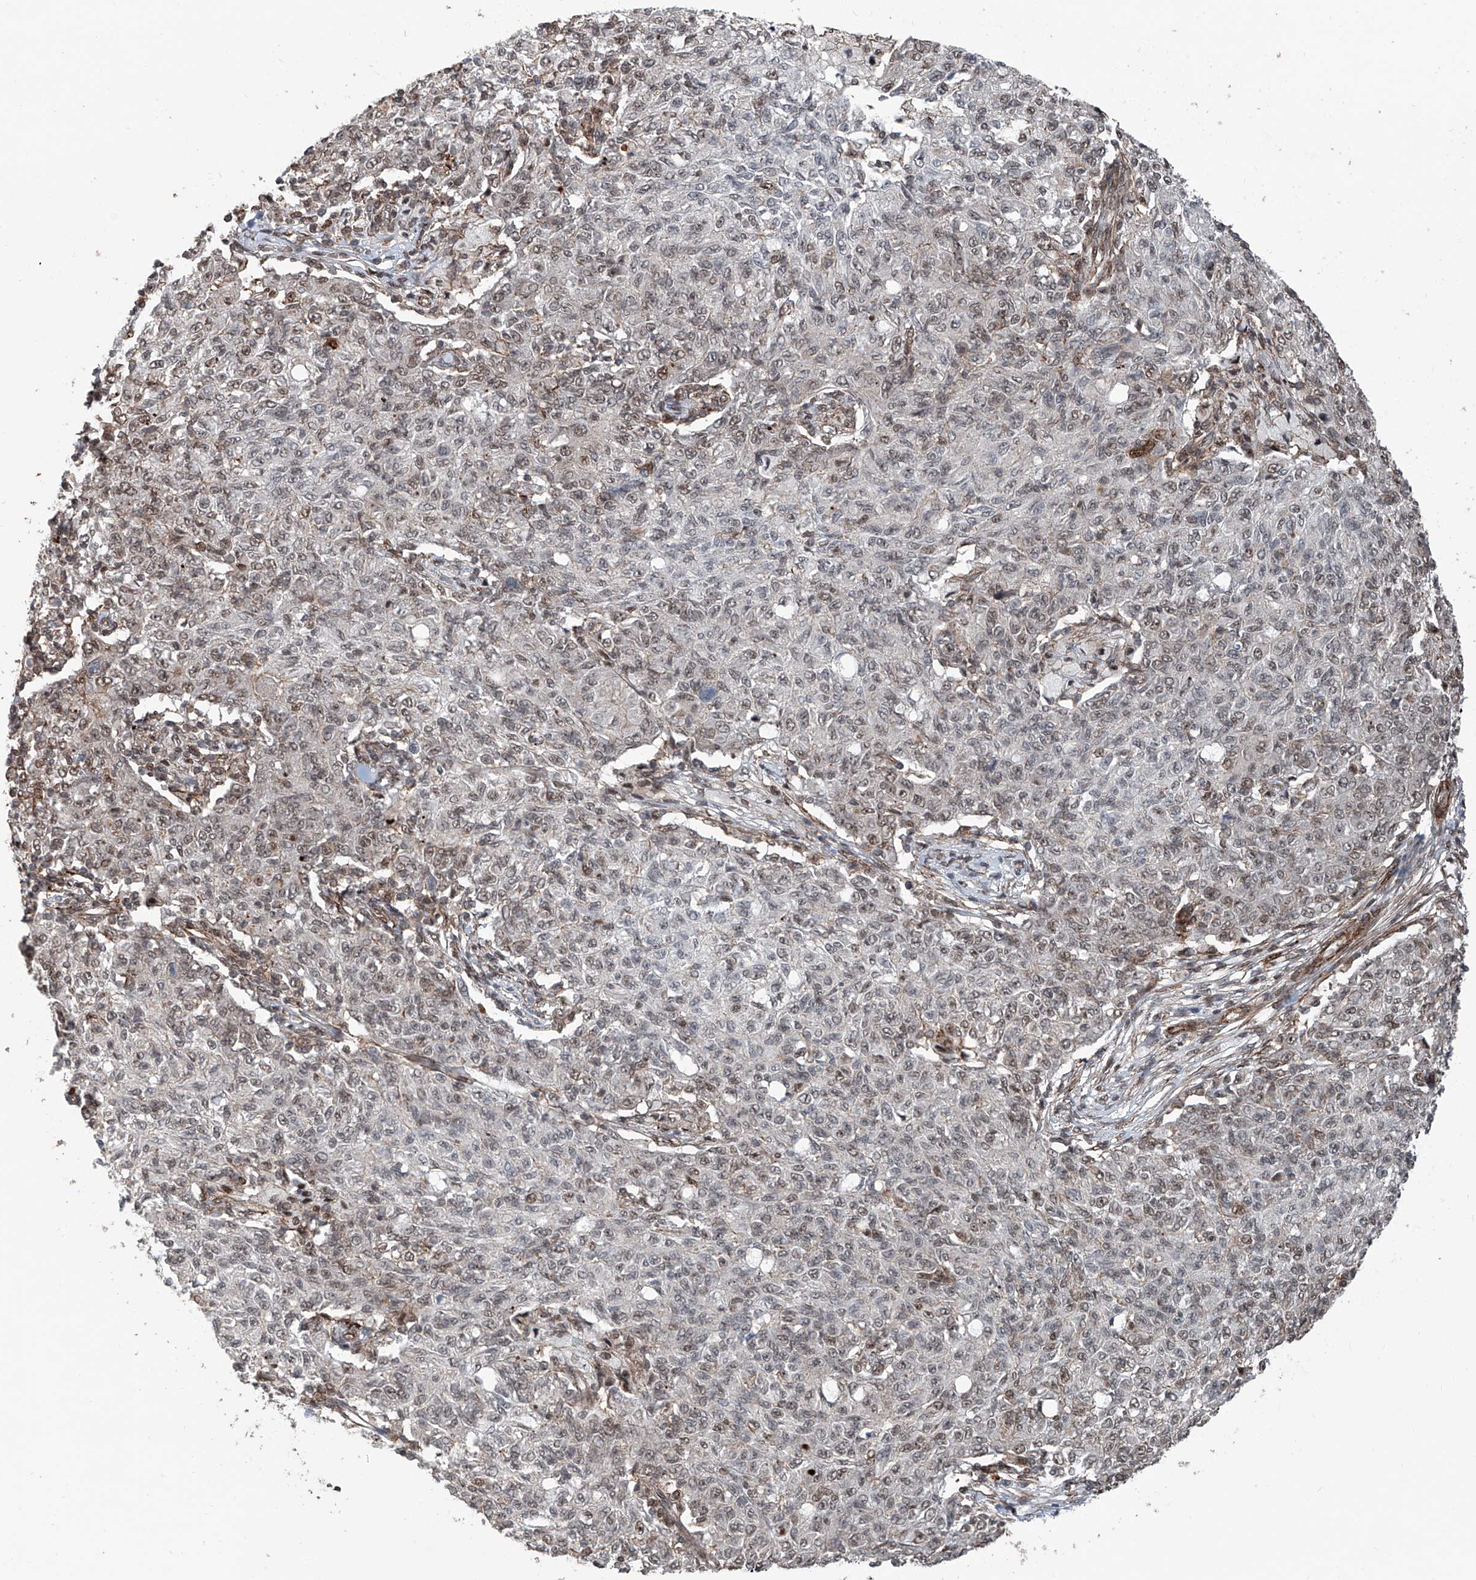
{"staining": {"intensity": "weak", "quantity": "<25%", "location": "nuclear"}, "tissue": "ovarian cancer", "cell_type": "Tumor cells", "image_type": "cancer", "snomed": [{"axis": "morphology", "description": "Carcinoma, endometroid"}, {"axis": "topography", "description": "Ovary"}], "caption": "Ovarian endometroid carcinoma was stained to show a protein in brown. There is no significant positivity in tumor cells.", "gene": "SDE2", "patient": {"sex": "female", "age": 42}}